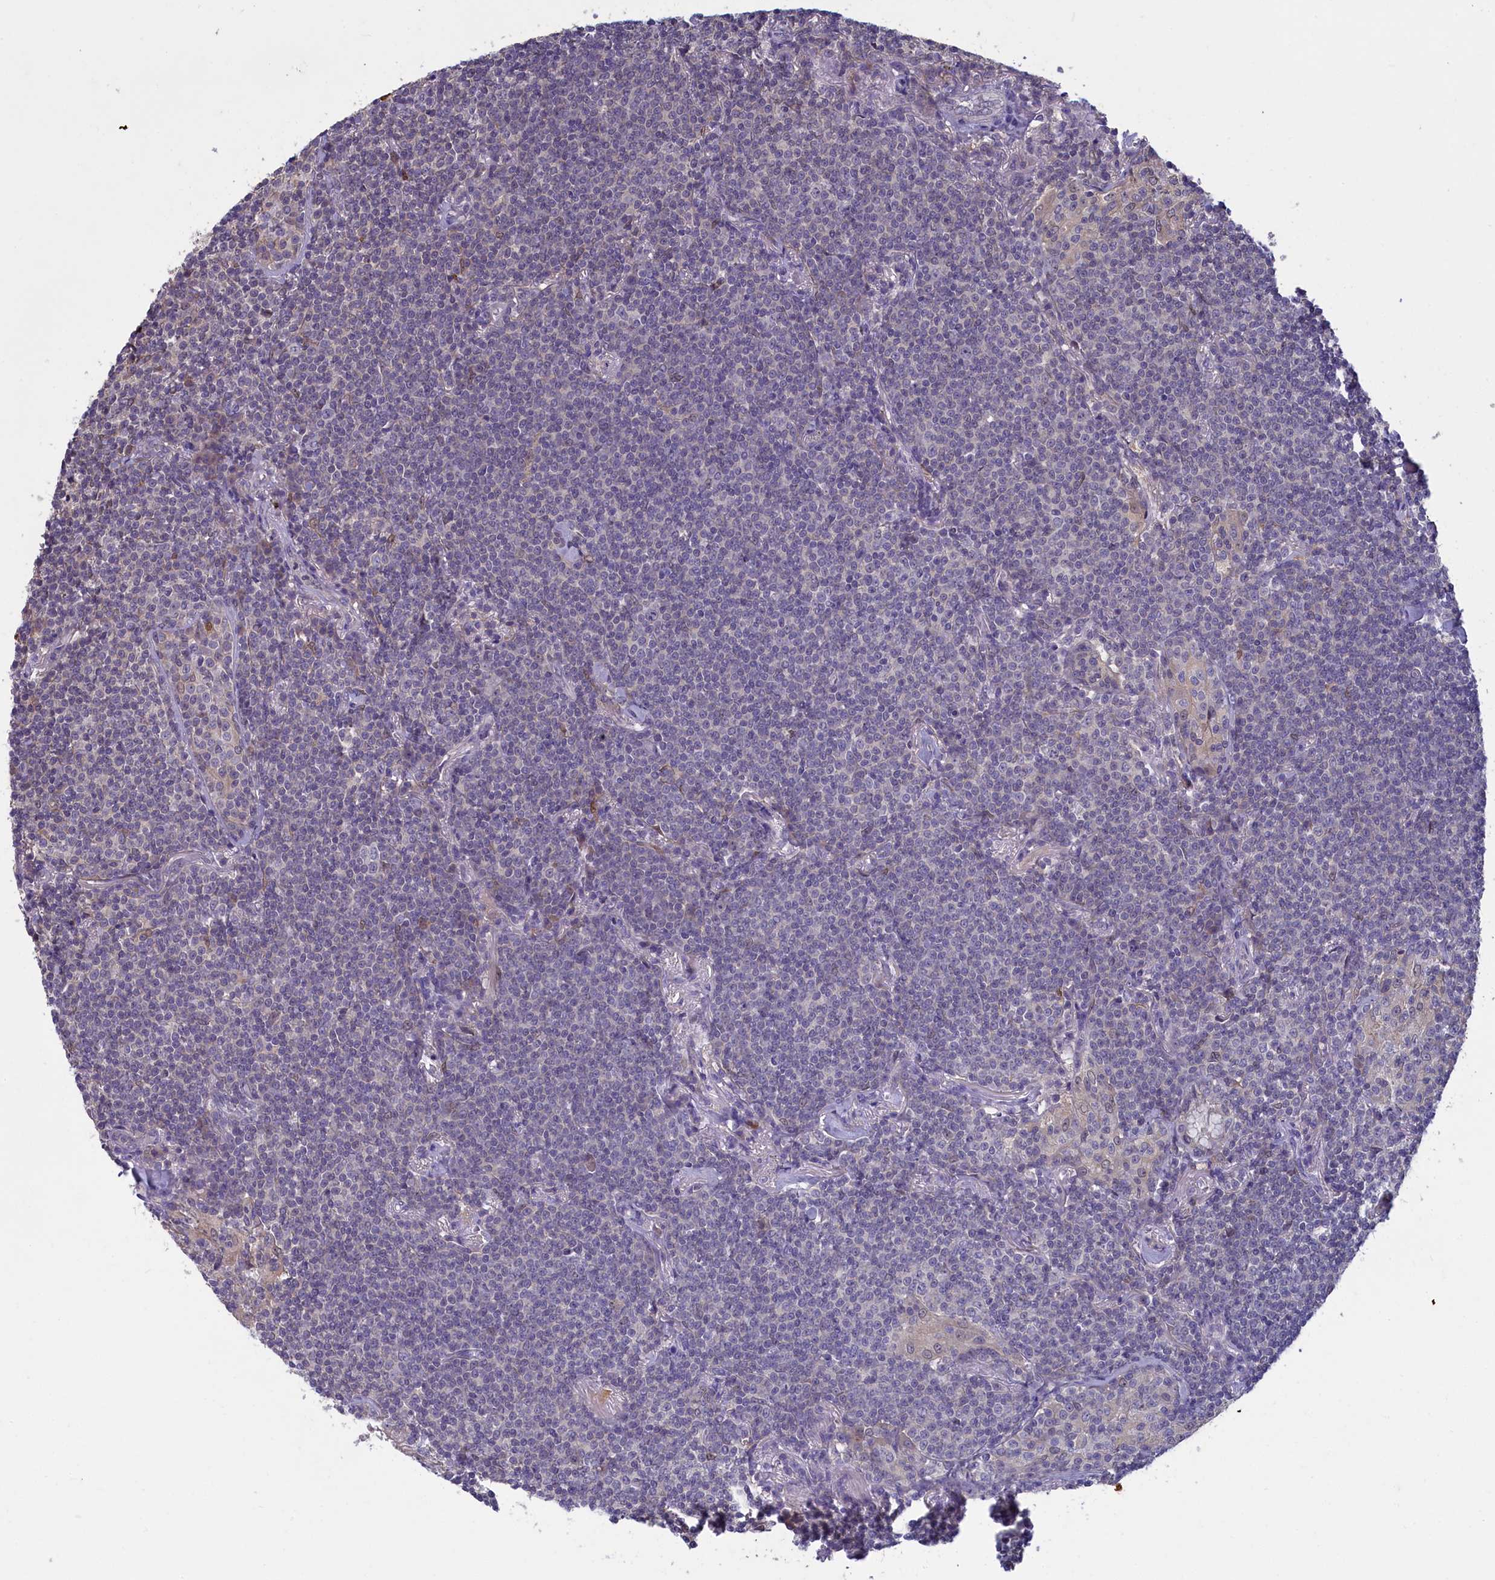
{"staining": {"intensity": "negative", "quantity": "none", "location": "none"}, "tissue": "lymphoma", "cell_type": "Tumor cells", "image_type": "cancer", "snomed": [{"axis": "morphology", "description": "Malignant lymphoma, non-Hodgkin's type, Low grade"}, {"axis": "topography", "description": "Lung"}], "caption": "Tumor cells show no significant protein positivity in low-grade malignant lymphoma, non-Hodgkin's type.", "gene": "UCHL3", "patient": {"sex": "female", "age": 71}}